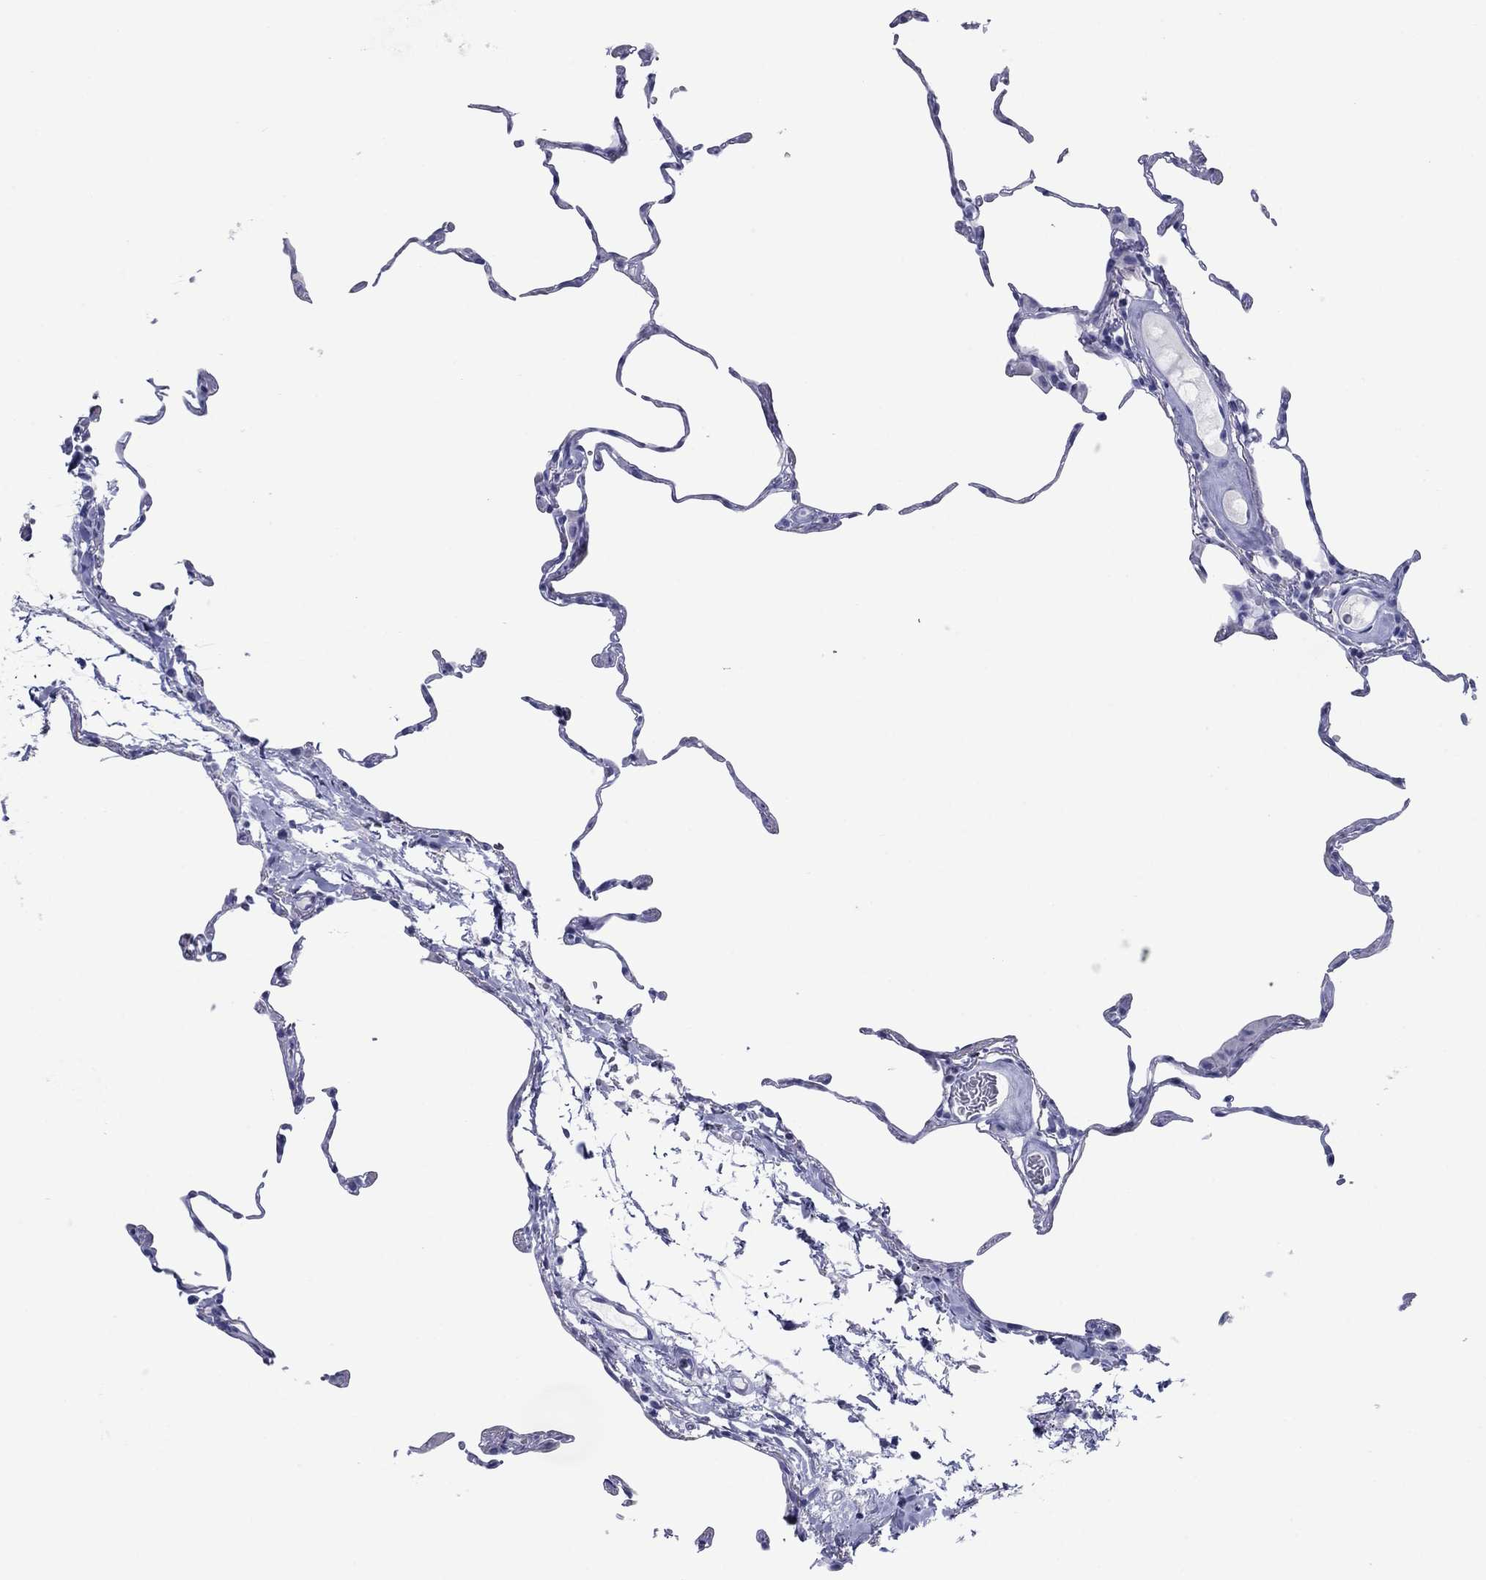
{"staining": {"intensity": "negative", "quantity": "none", "location": "none"}, "tissue": "lung", "cell_type": "Alveolar cells", "image_type": "normal", "snomed": [{"axis": "morphology", "description": "Normal tissue, NOS"}, {"axis": "topography", "description": "Lung"}], "caption": "Benign lung was stained to show a protein in brown. There is no significant expression in alveolar cells. (Immunohistochemistry (ihc), brightfield microscopy, high magnification).", "gene": "ATP4A", "patient": {"sex": "female", "age": 57}}